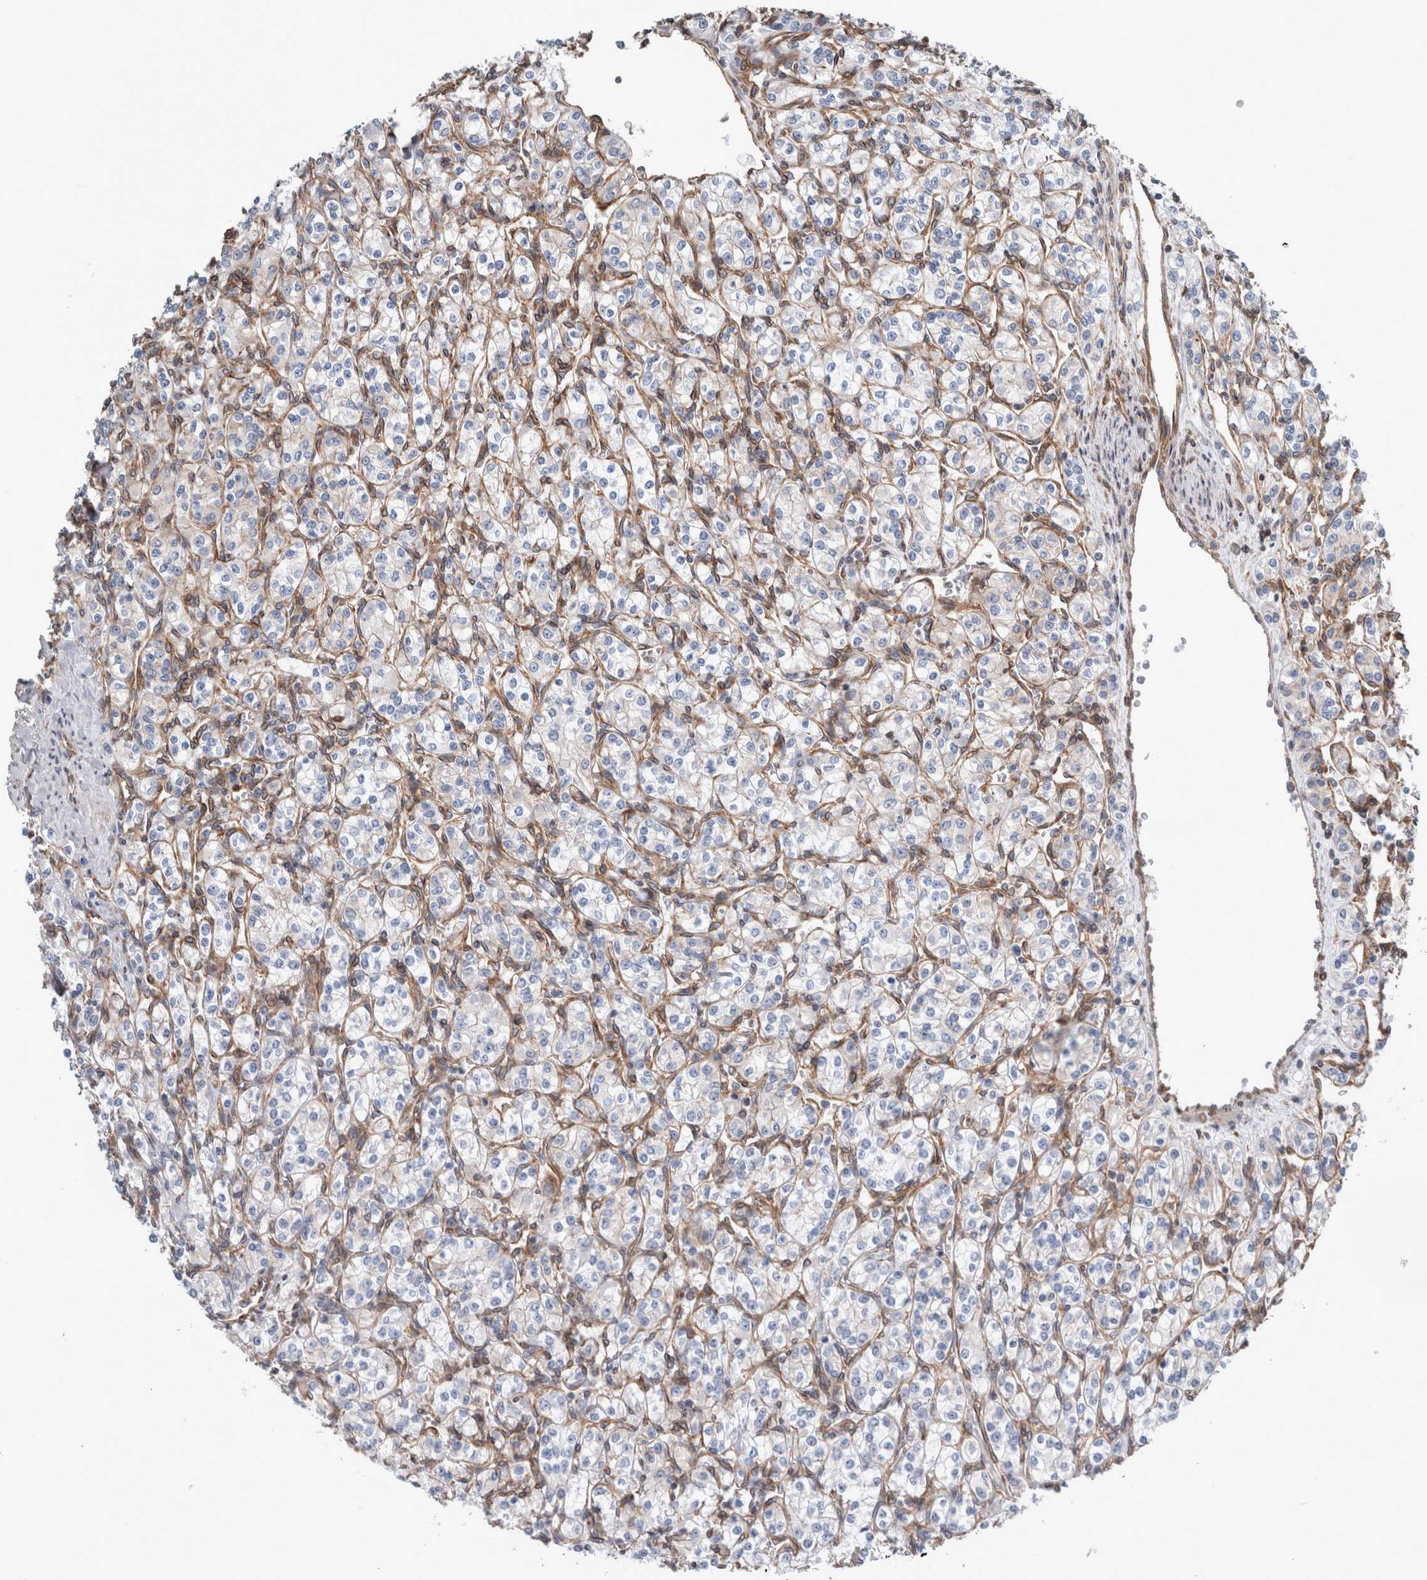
{"staining": {"intensity": "negative", "quantity": "none", "location": "none"}, "tissue": "renal cancer", "cell_type": "Tumor cells", "image_type": "cancer", "snomed": [{"axis": "morphology", "description": "Adenocarcinoma, NOS"}, {"axis": "topography", "description": "Kidney"}], "caption": "Micrograph shows no protein positivity in tumor cells of renal adenocarcinoma tissue.", "gene": "PLEC", "patient": {"sex": "male", "age": 77}}